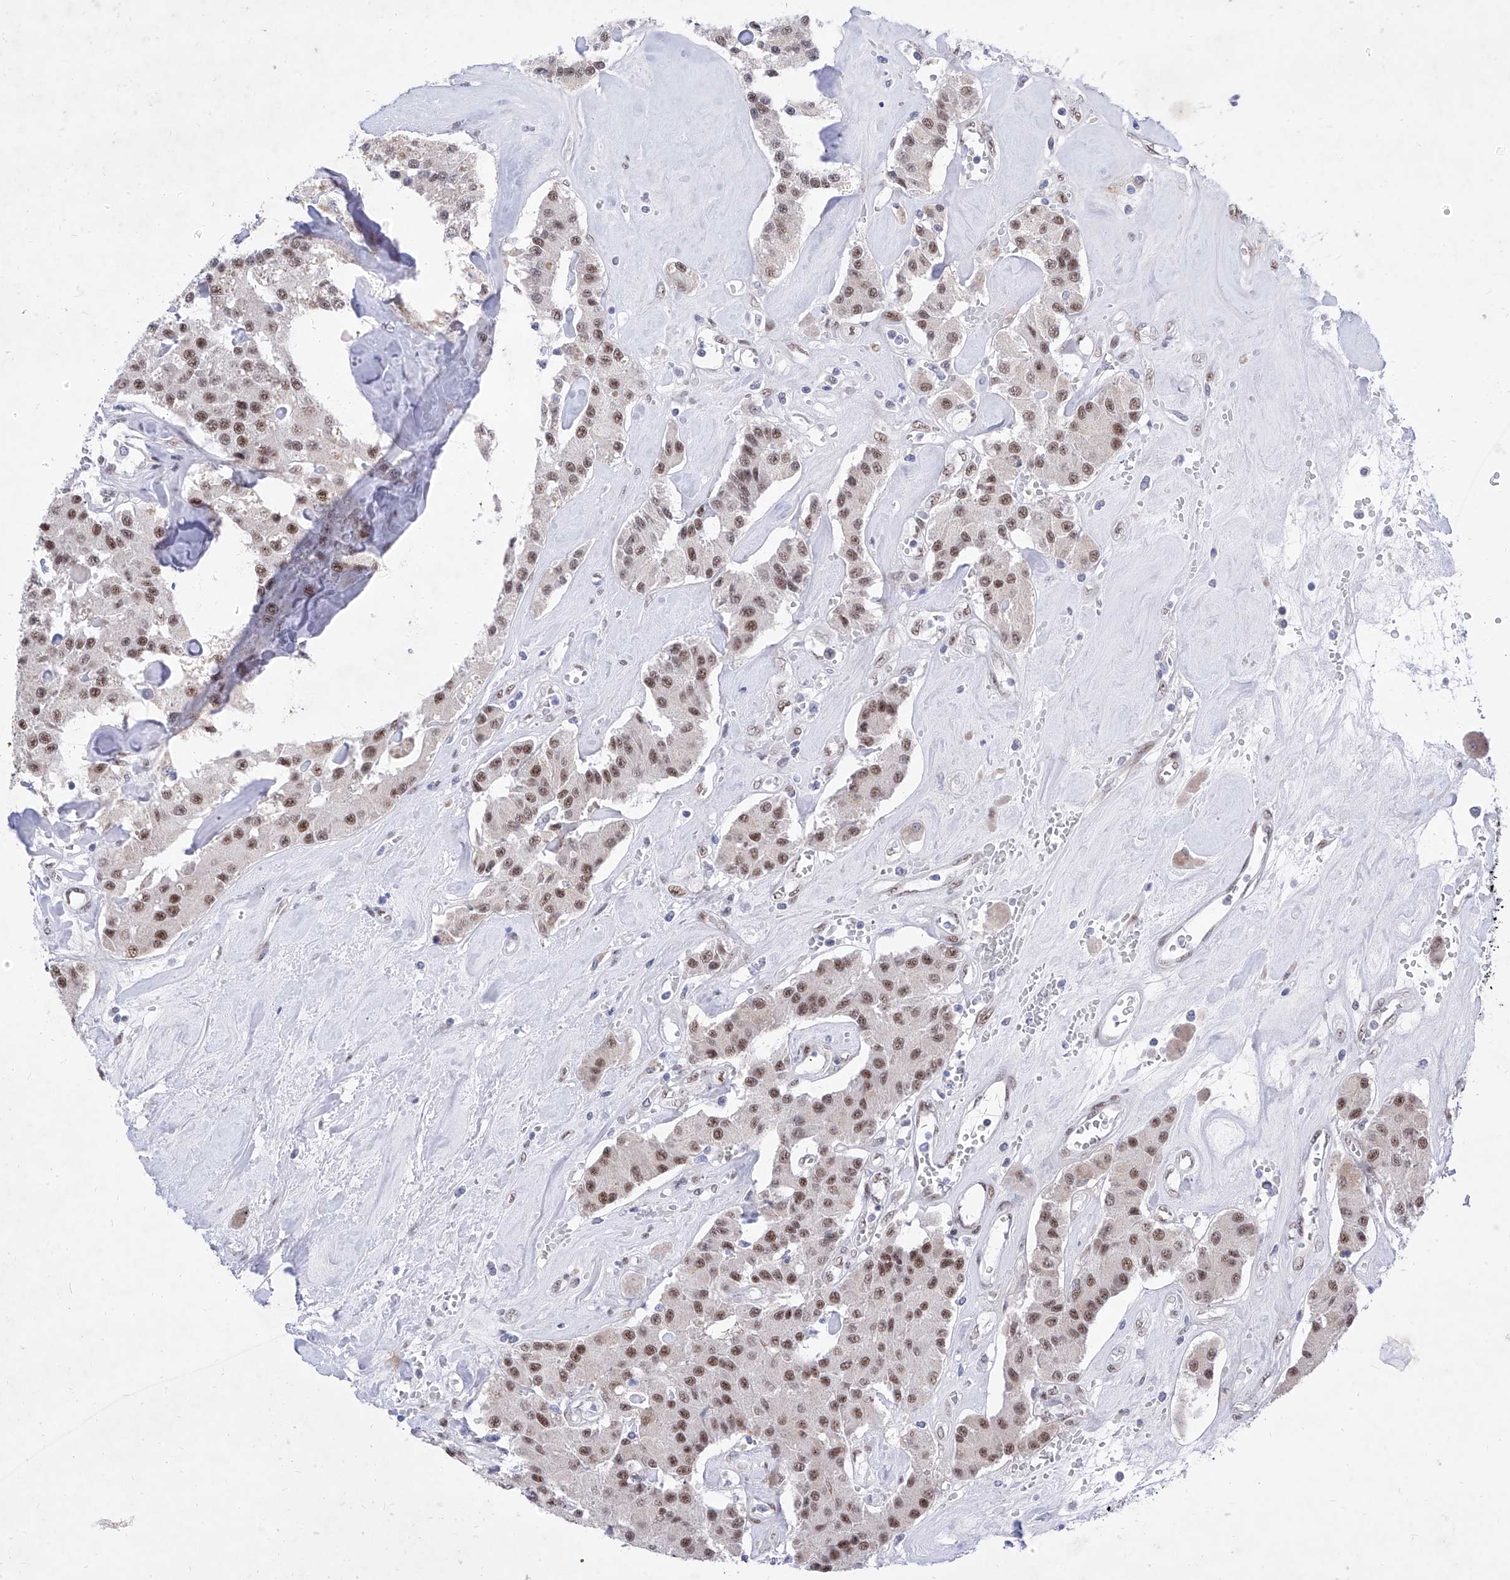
{"staining": {"intensity": "moderate", "quantity": ">75%", "location": "nuclear"}, "tissue": "carcinoid", "cell_type": "Tumor cells", "image_type": "cancer", "snomed": [{"axis": "morphology", "description": "Carcinoid, malignant, NOS"}, {"axis": "topography", "description": "Pancreas"}], "caption": "Brown immunohistochemical staining in carcinoid displays moderate nuclear positivity in approximately >75% of tumor cells.", "gene": "ATN1", "patient": {"sex": "male", "age": 41}}